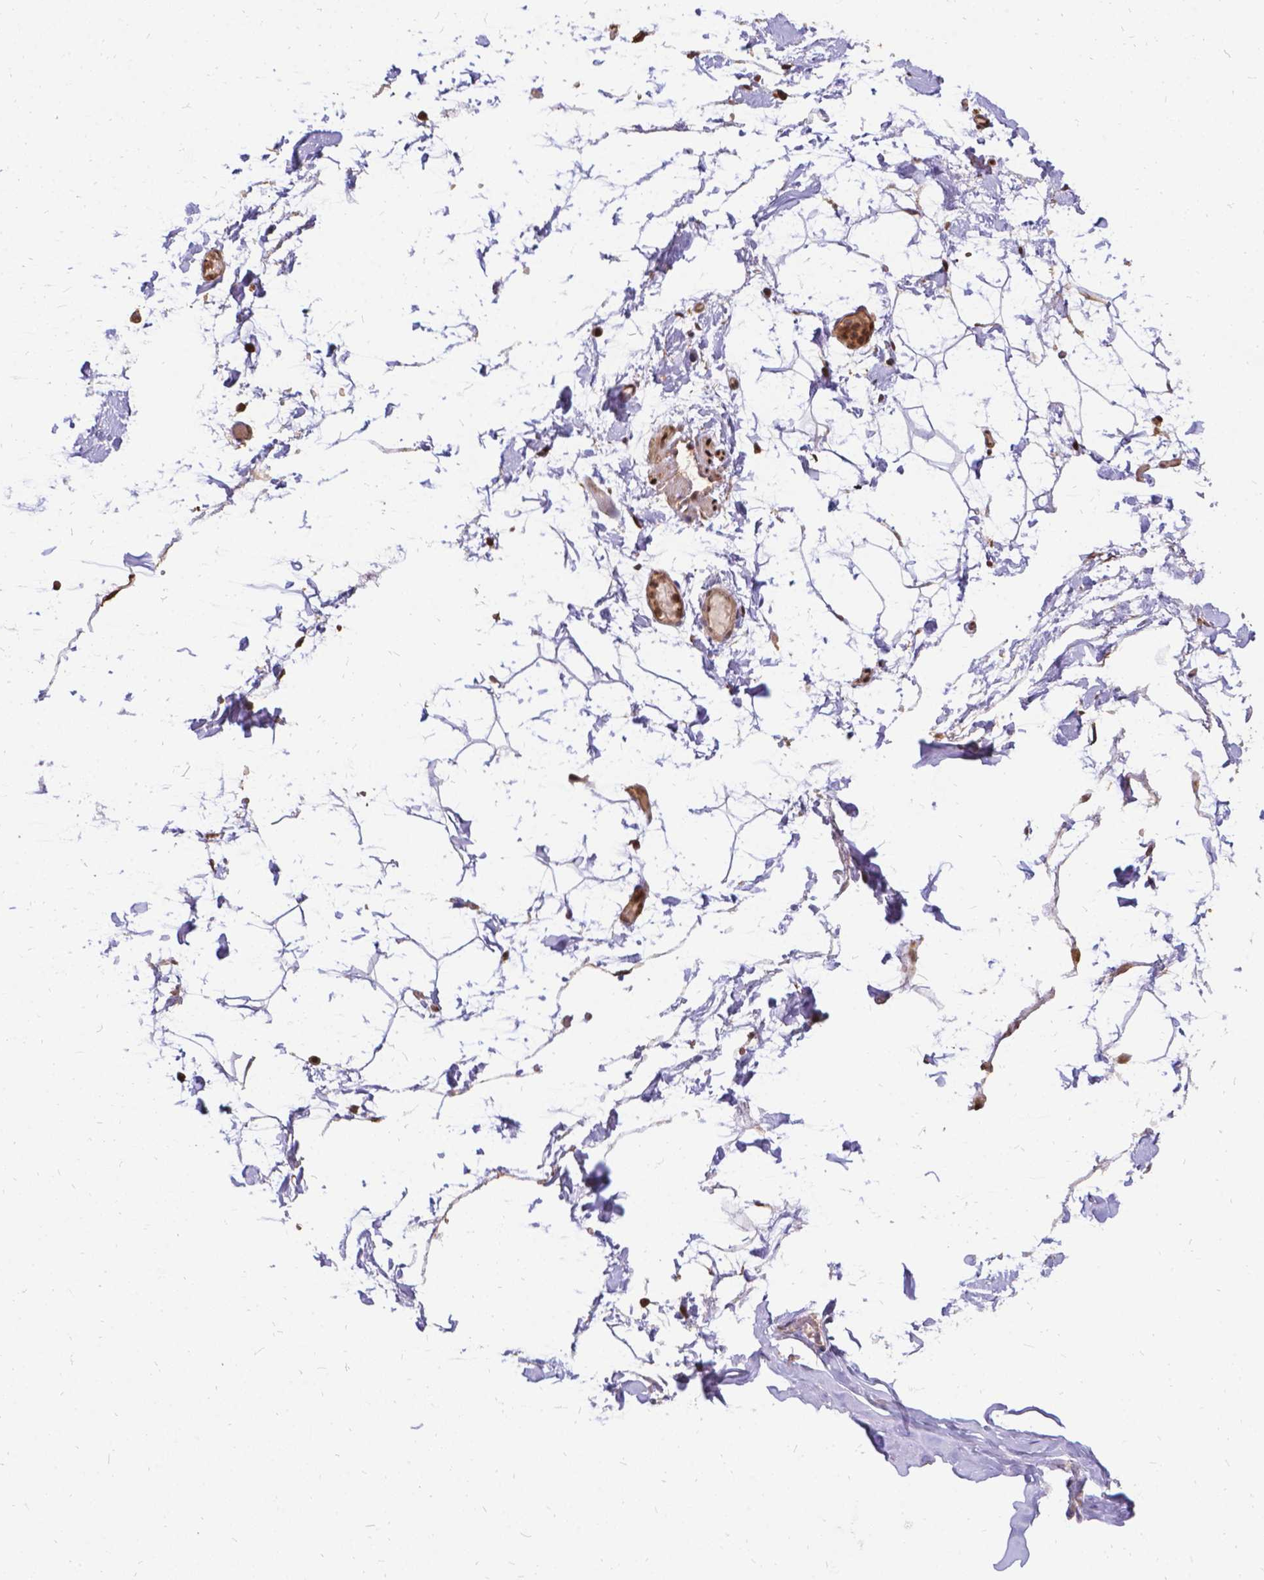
{"staining": {"intensity": "strong", "quantity": ">75%", "location": "cytoplasmic/membranous"}, "tissue": "adipose tissue", "cell_type": "Adipocytes", "image_type": "normal", "snomed": [{"axis": "morphology", "description": "Normal tissue, NOS"}, {"axis": "topography", "description": "Gallbladder"}, {"axis": "topography", "description": "Peripheral nerve tissue"}], "caption": "Unremarkable adipose tissue exhibits strong cytoplasmic/membranous staining in about >75% of adipocytes.", "gene": "DENND6A", "patient": {"sex": "female", "age": 45}}